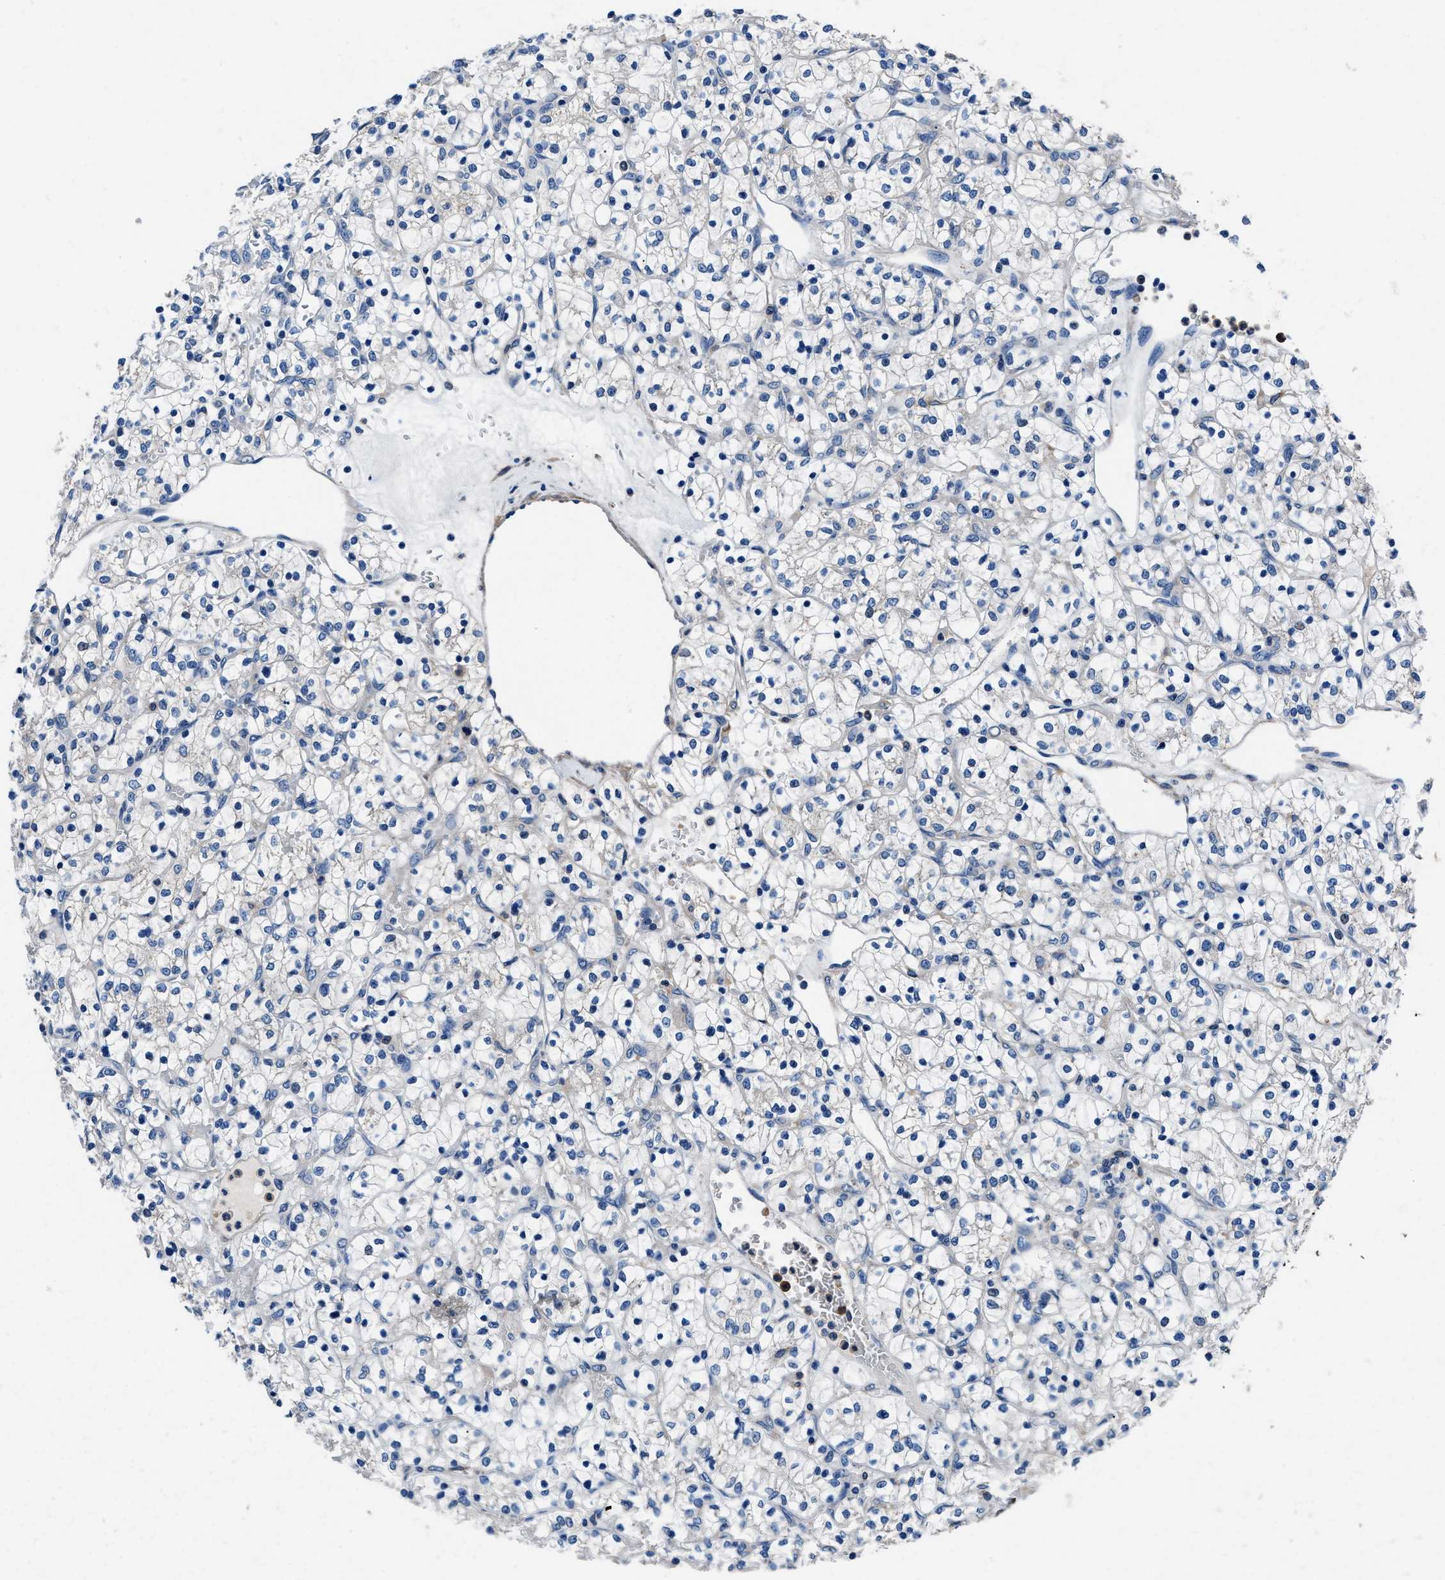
{"staining": {"intensity": "negative", "quantity": "none", "location": "none"}, "tissue": "renal cancer", "cell_type": "Tumor cells", "image_type": "cancer", "snomed": [{"axis": "morphology", "description": "Adenocarcinoma, NOS"}, {"axis": "topography", "description": "Kidney"}], "caption": "Human adenocarcinoma (renal) stained for a protein using IHC demonstrates no expression in tumor cells.", "gene": "NEU1", "patient": {"sex": "female", "age": 69}}